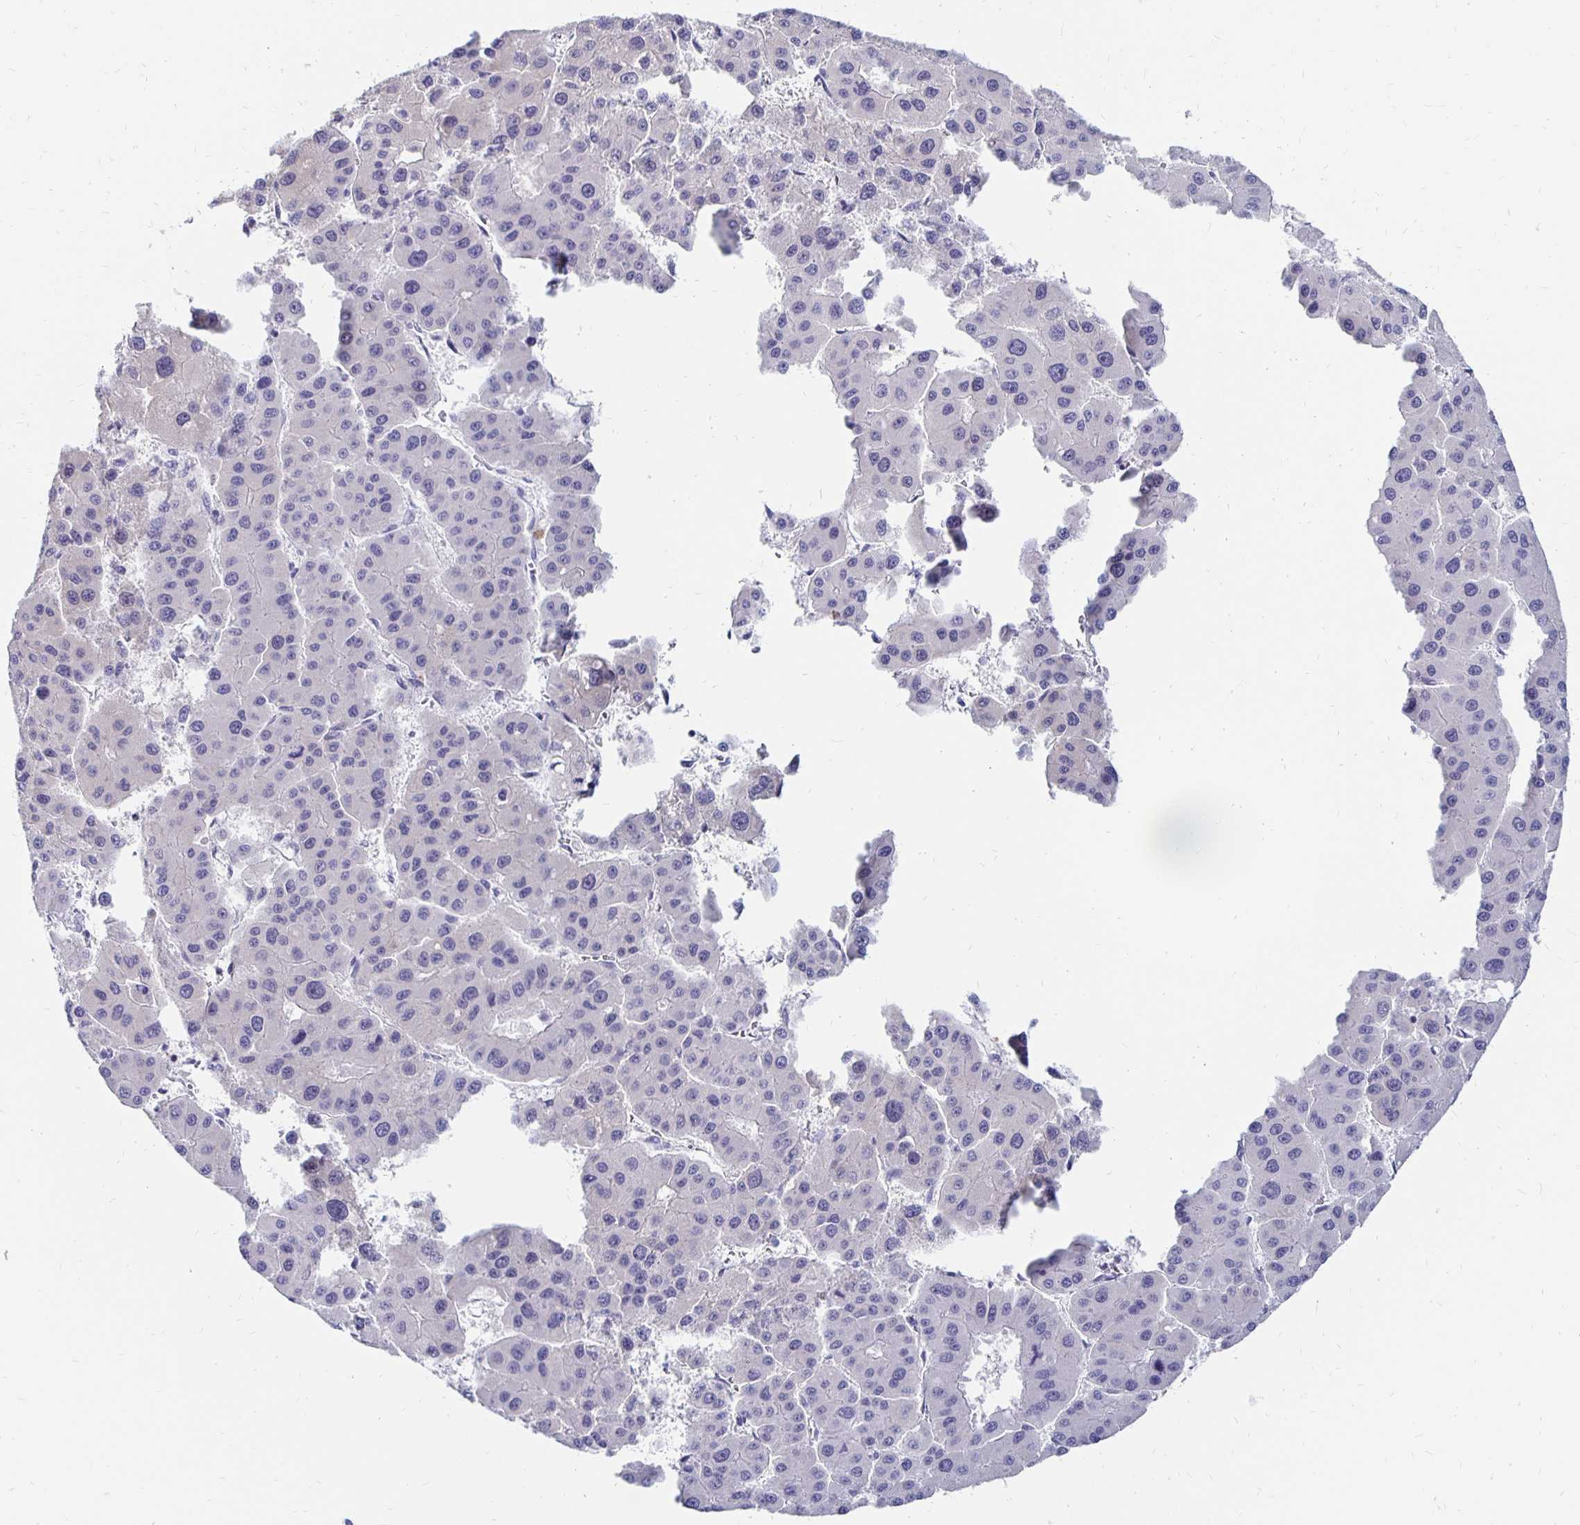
{"staining": {"intensity": "negative", "quantity": "none", "location": "none"}, "tissue": "liver cancer", "cell_type": "Tumor cells", "image_type": "cancer", "snomed": [{"axis": "morphology", "description": "Carcinoma, Hepatocellular, NOS"}, {"axis": "topography", "description": "Liver"}], "caption": "Tumor cells are negative for brown protein staining in liver hepatocellular carcinoma.", "gene": "SYT2", "patient": {"sex": "male", "age": 73}}